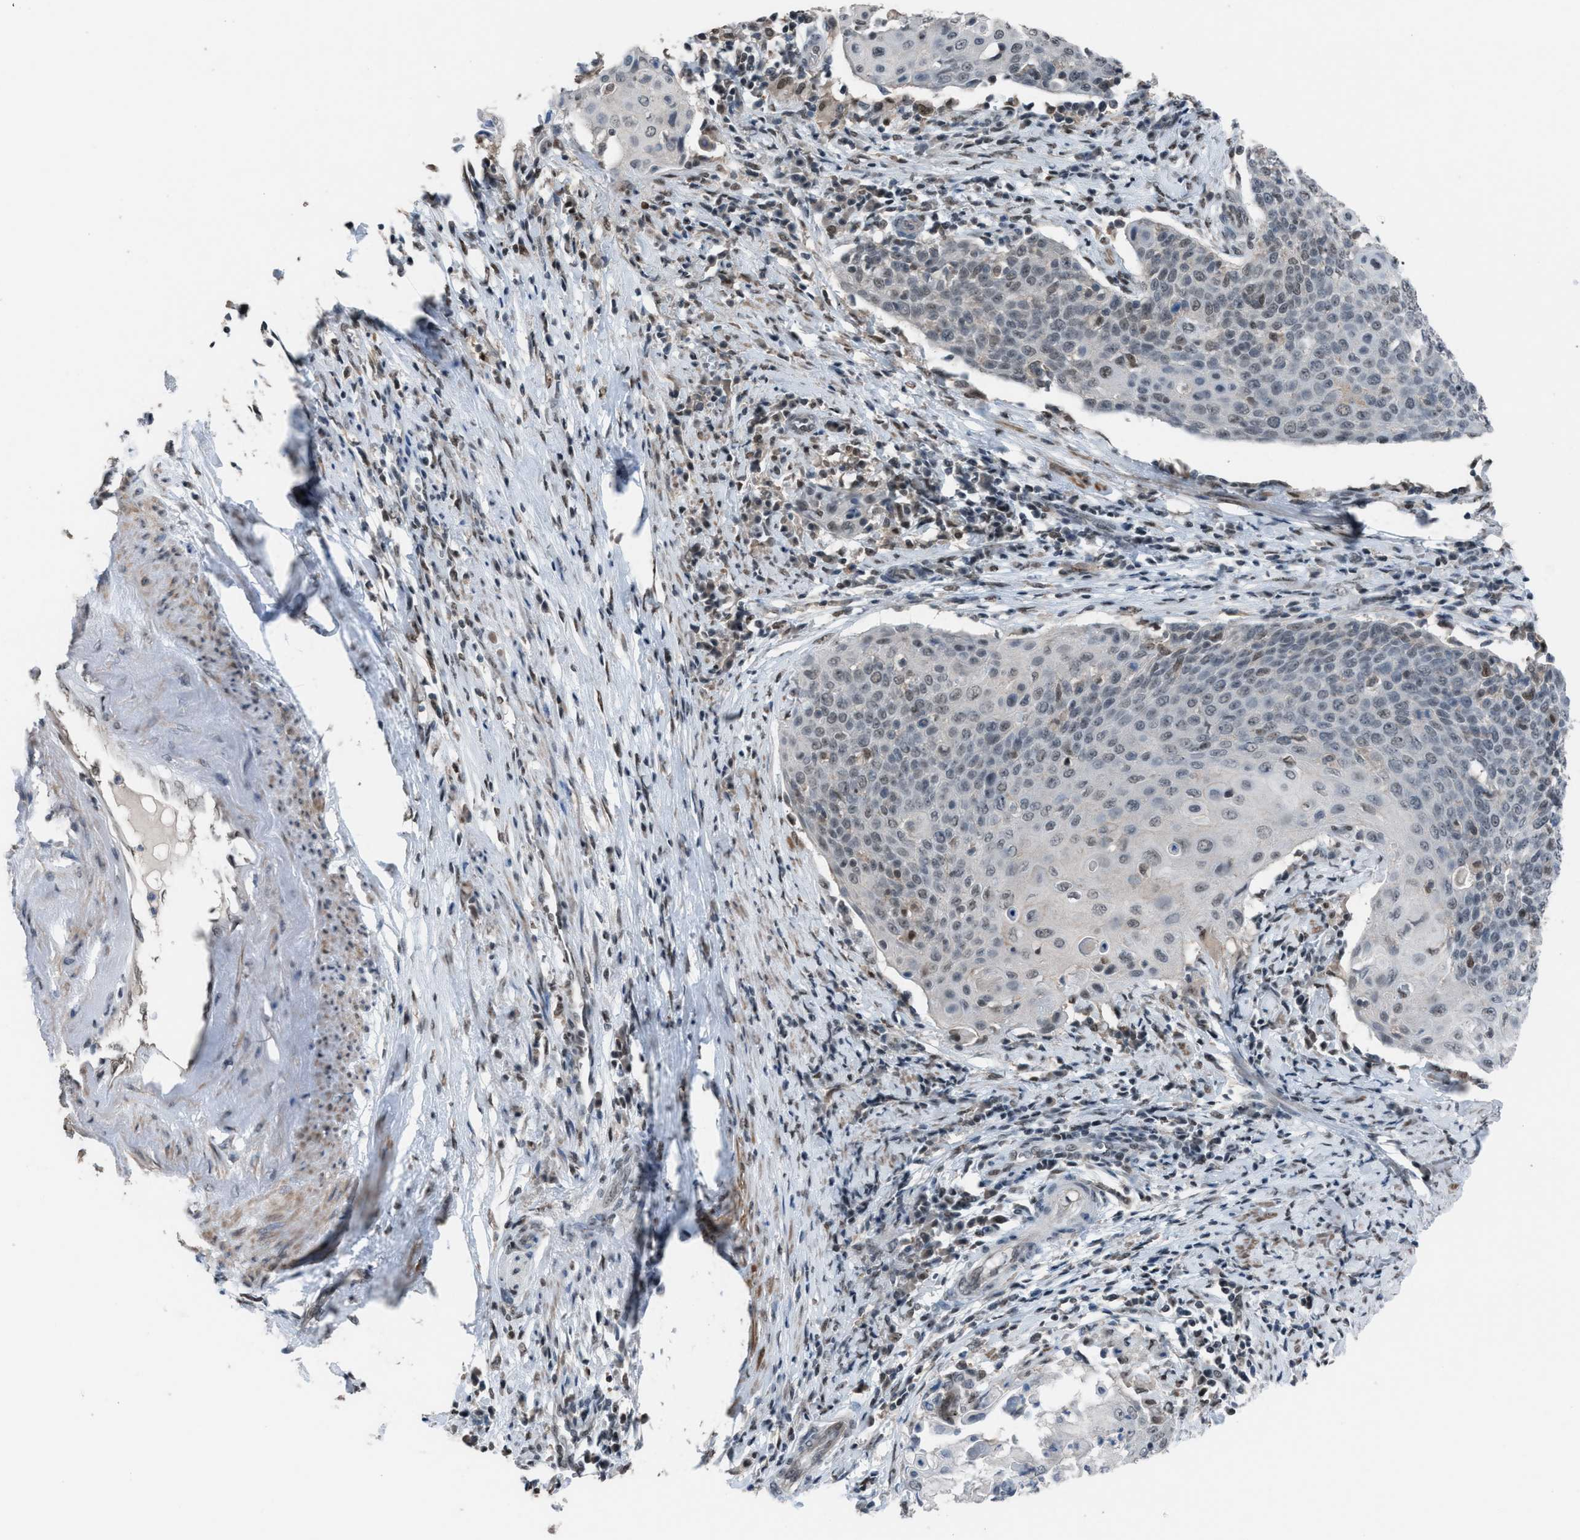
{"staining": {"intensity": "weak", "quantity": "<25%", "location": "nuclear"}, "tissue": "cervical cancer", "cell_type": "Tumor cells", "image_type": "cancer", "snomed": [{"axis": "morphology", "description": "Squamous cell carcinoma, NOS"}, {"axis": "topography", "description": "Cervix"}], "caption": "Tumor cells show no significant positivity in cervical squamous cell carcinoma.", "gene": "ZNF276", "patient": {"sex": "female", "age": 39}}